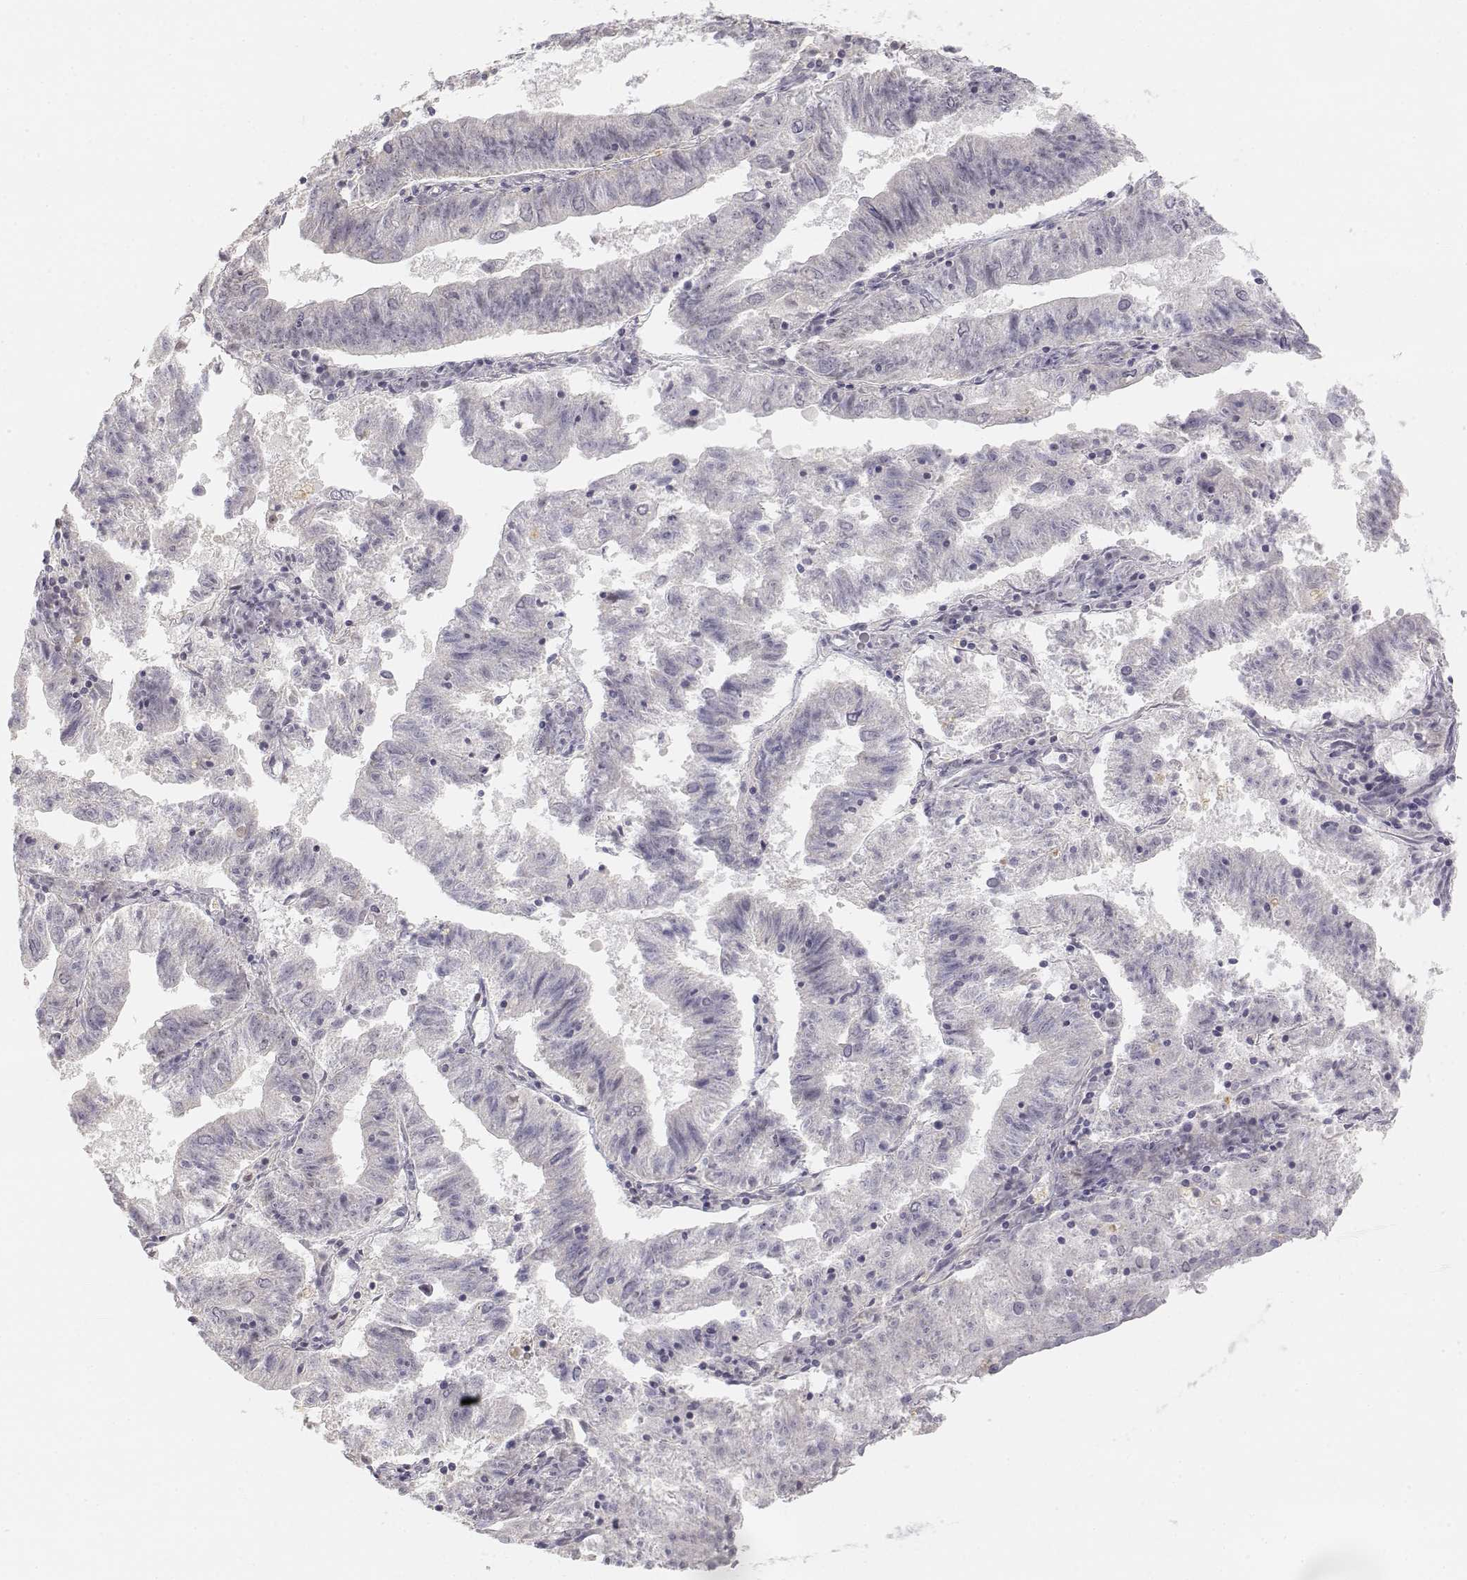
{"staining": {"intensity": "negative", "quantity": "none", "location": "none"}, "tissue": "endometrial cancer", "cell_type": "Tumor cells", "image_type": "cancer", "snomed": [{"axis": "morphology", "description": "Adenocarcinoma, NOS"}, {"axis": "topography", "description": "Endometrium"}], "caption": "This is an IHC histopathology image of human adenocarcinoma (endometrial). There is no expression in tumor cells.", "gene": "GLIPR1L2", "patient": {"sex": "female", "age": 82}}